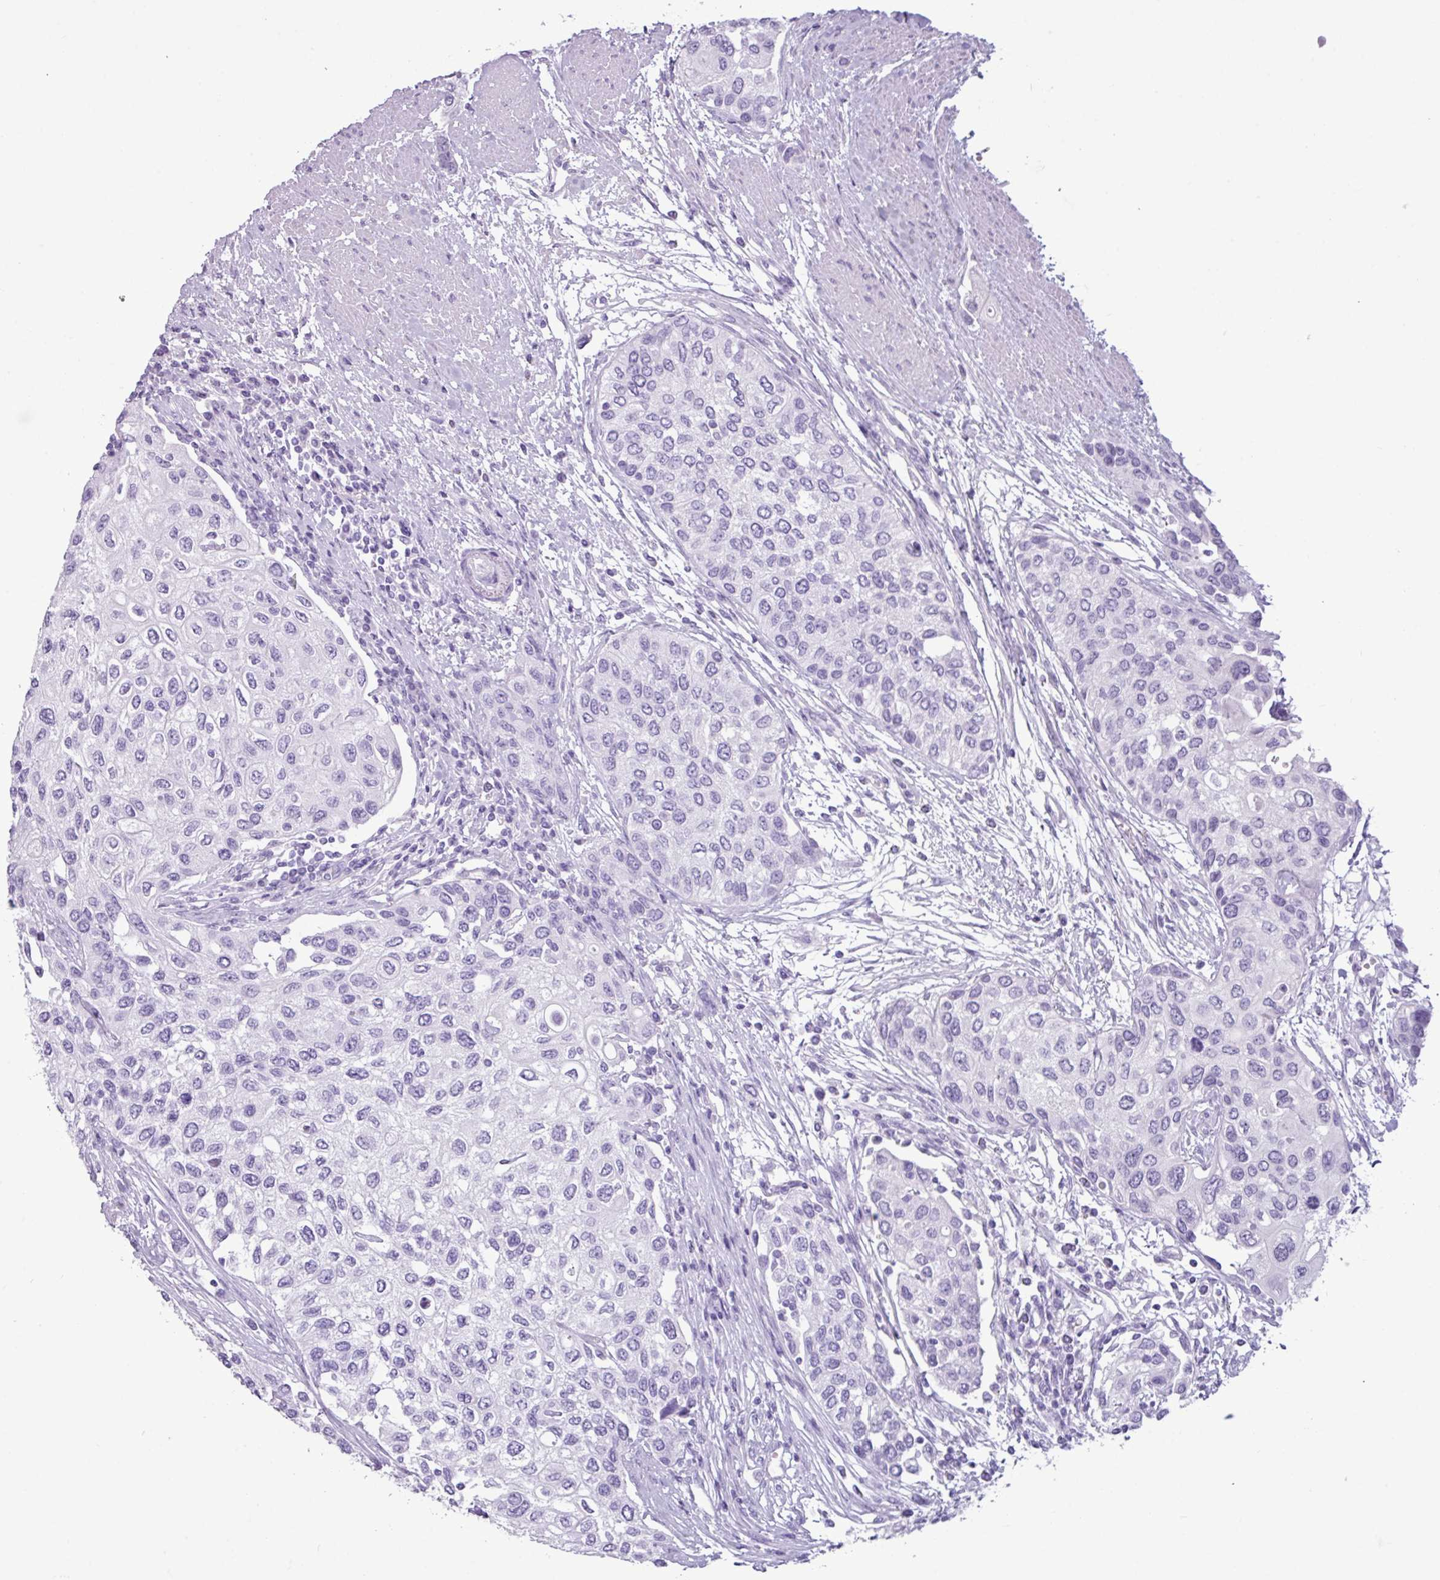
{"staining": {"intensity": "negative", "quantity": "none", "location": "none"}, "tissue": "urothelial cancer", "cell_type": "Tumor cells", "image_type": "cancer", "snomed": [{"axis": "morphology", "description": "Normal tissue, NOS"}, {"axis": "morphology", "description": "Urothelial carcinoma, High grade"}, {"axis": "topography", "description": "Vascular tissue"}, {"axis": "topography", "description": "Urinary bladder"}], "caption": "A photomicrograph of human urothelial cancer is negative for staining in tumor cells.", "gene": "AMY1B", "patient": {"sex": "female", "age": 56}}